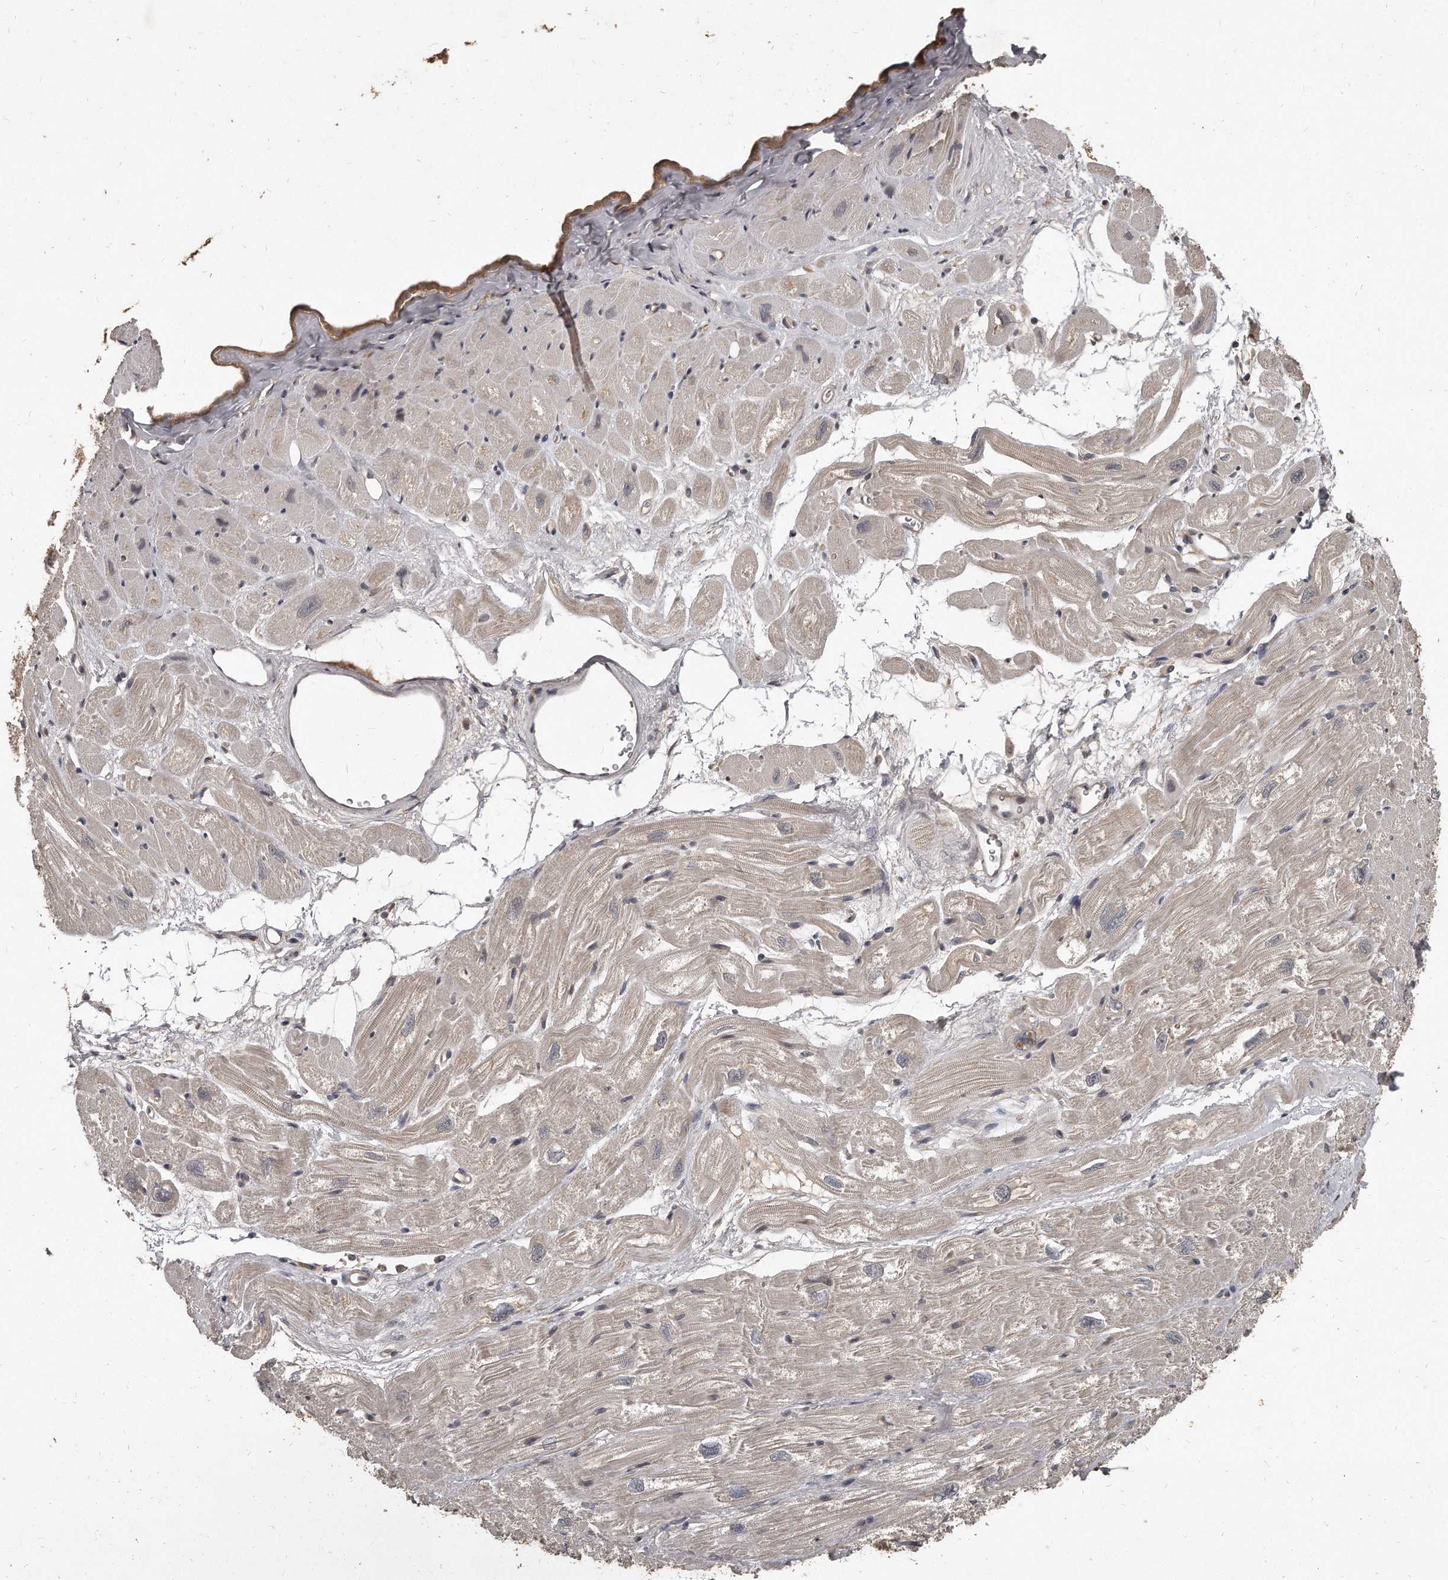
{"staining": {"intensity": "moderate", "quantity": "<25%", "location": "cytoplasmic/membranous"}, "tissue": "heart muscle", "cell_type": "Cardiomyocytes", "image_type": "normal", "snomed": [{"axis": "morphology", "description": "Normal tissue, NOS"}, {"axis": "topography", "description": "Heart"}], "caption": "This photomicrograph demonstrates immunohistochemistry (IHC) staining of benign heart muscle, with low moderate cytoplasmic/membranous expression in approximately <25% of cardiomyocytes.", "gene": "GRB10", "patient": {"sex": "male", "age": 50}}